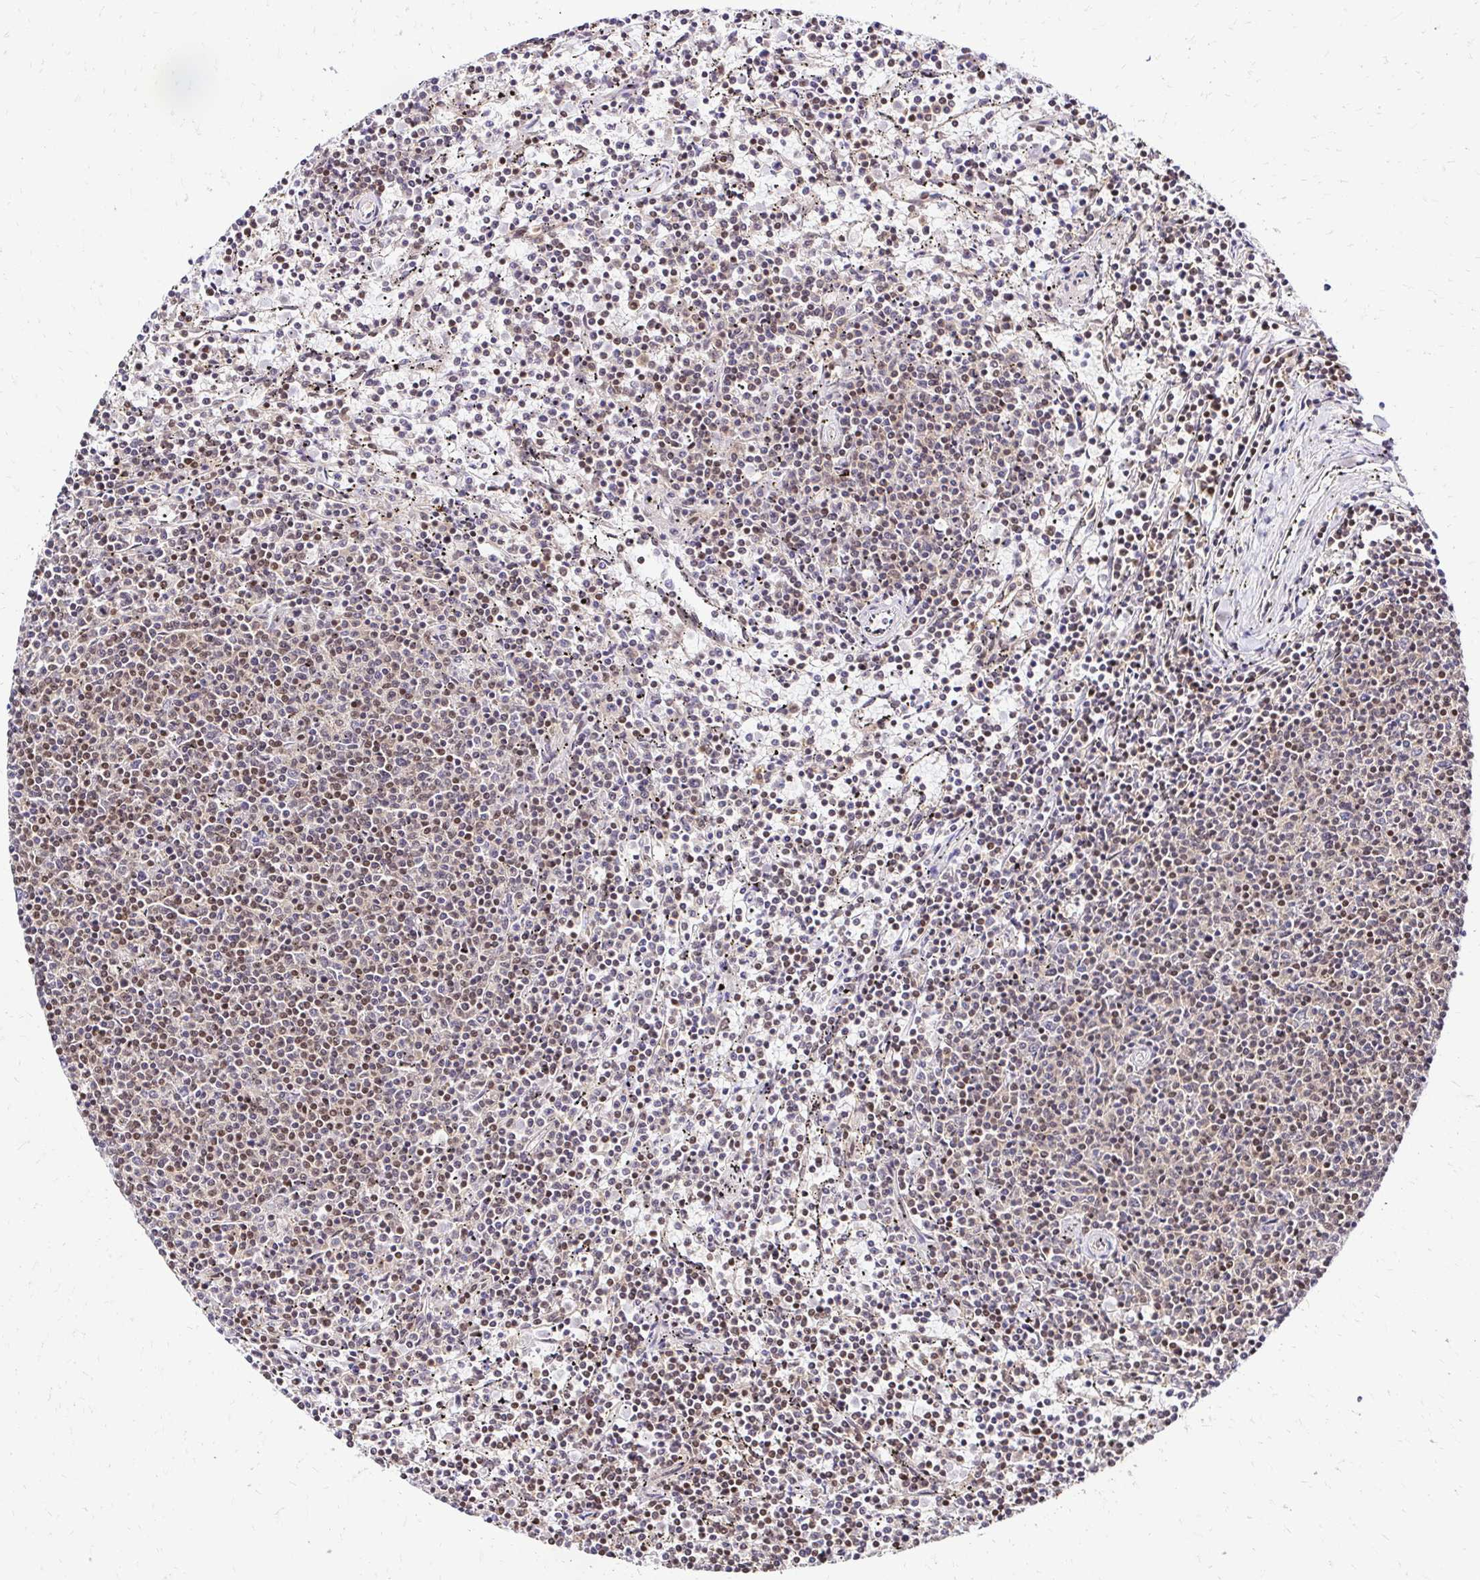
{"staining": {"intensity": "weak", "quantity": "25%-75%", "location": "nuclear"}, "tissue": "lymphoma", "cell_type": "Tumor cells", "image_type": "cancer", "snomed": [{"axis": "morphology", "description": "Malignant lymphoma, non-Hodgkin's type, Low grade"}, {"axis": "topography", "description": "Spleen"}], "caption": "An immunohistochemistry micrograph of neoplastic tissue is shown. Protein staining in brown labels weak nuclear positivity in lymphoma within tumor cells.", "gene": "GLYR1", "patient": {"sex": "female", "age": 50}}